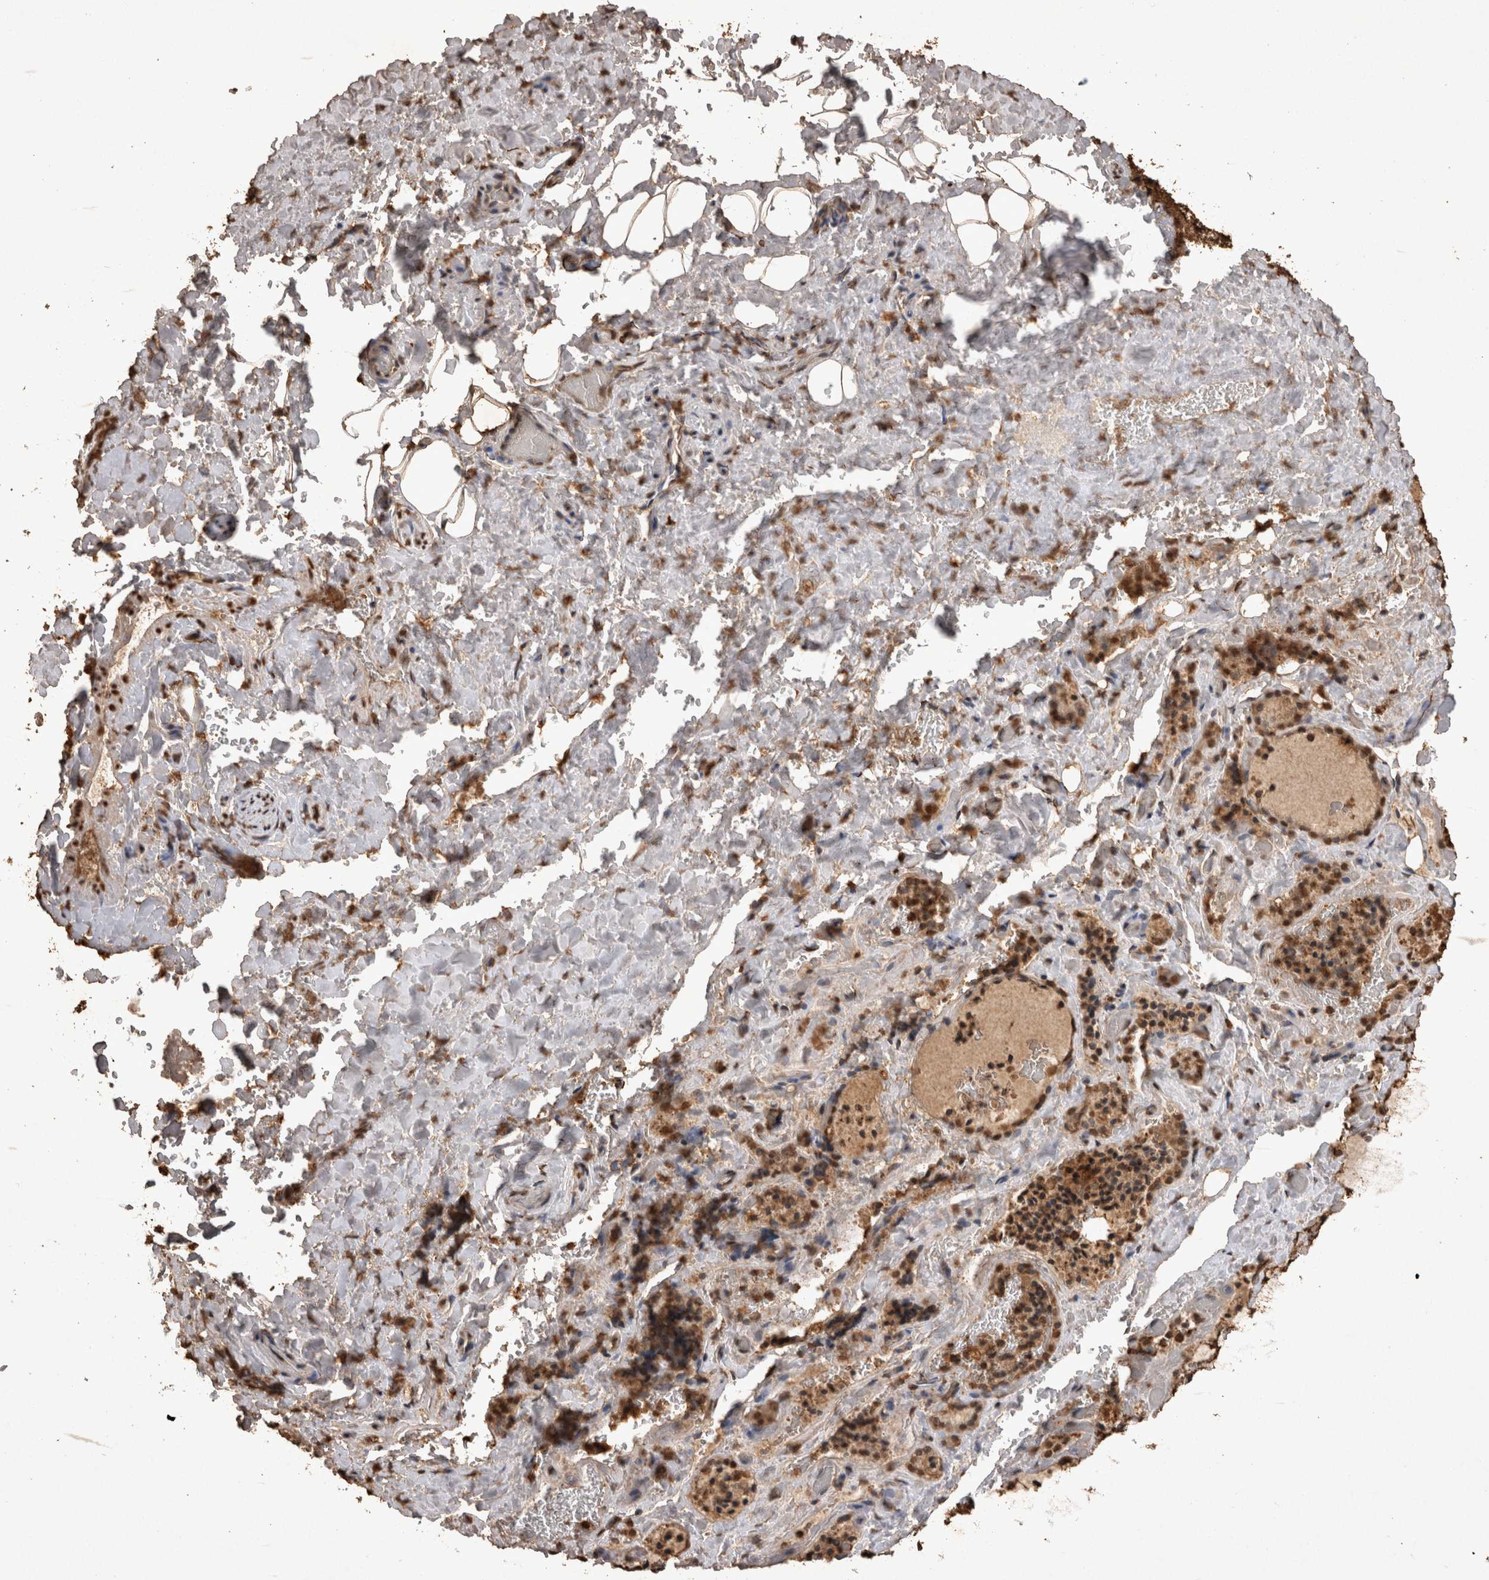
{"staining": {"intensity": "moderate", "quantity": ">75%", "location": "cytoplasmic/membranous,nuclear"}, "tissue": "thyroid gland", "cell_type": "Glandular cells", "image_type": "normal", "snomed": [{"axis": "morphology", "description": "Normal tissue, NOS"}, {"axis": "topography", "description": "Thyroid gland"}], "caption": "This micrograph exhibits IHC staining of normal human thyroid gland, with medium moderate cytoplasmic/membranous,nuclear expression in about >75% of glandular cells.", "gene": "OAS2", "patient": {"sex": "female", "age": 44}}